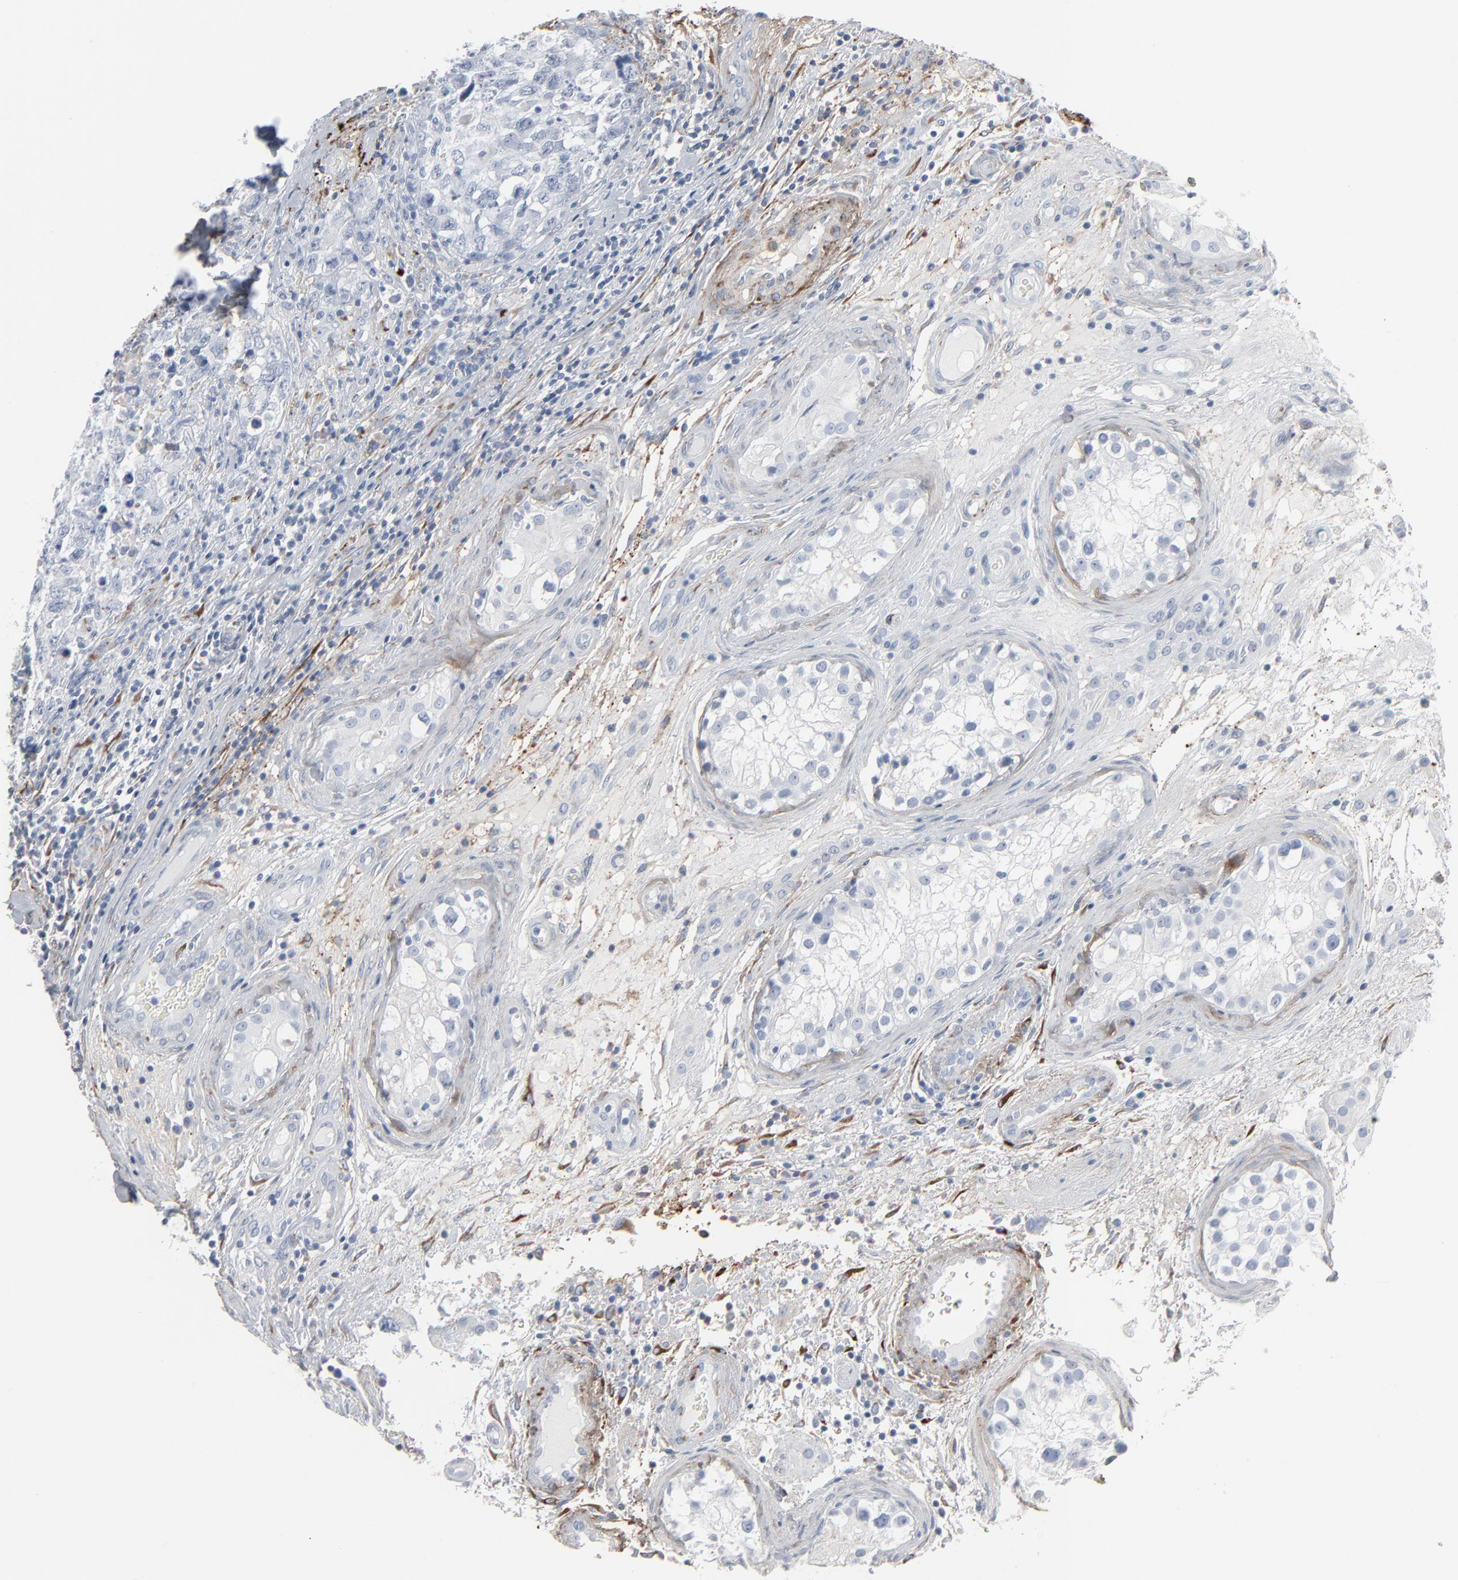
{"staining": {"intensity": "negative", "quantity": "none", "location": "none"}, "tissue": "testis cancer", "cell_type": "Tumor cells", "image_type": "cancer", "snomed": [{"axis": "morphology", "description": "Carcinoma, Embryonal, NOS"}, {"axis": "topography", "description": "Testis"}], "caption": "Immunohistochemistry micrograph of human embryonal carcinoma (testis) stained for a protein (brown), which displays no staining in tumor cells.", "gene": "BGN", "patient": {"sex": "male", "age": 31}}